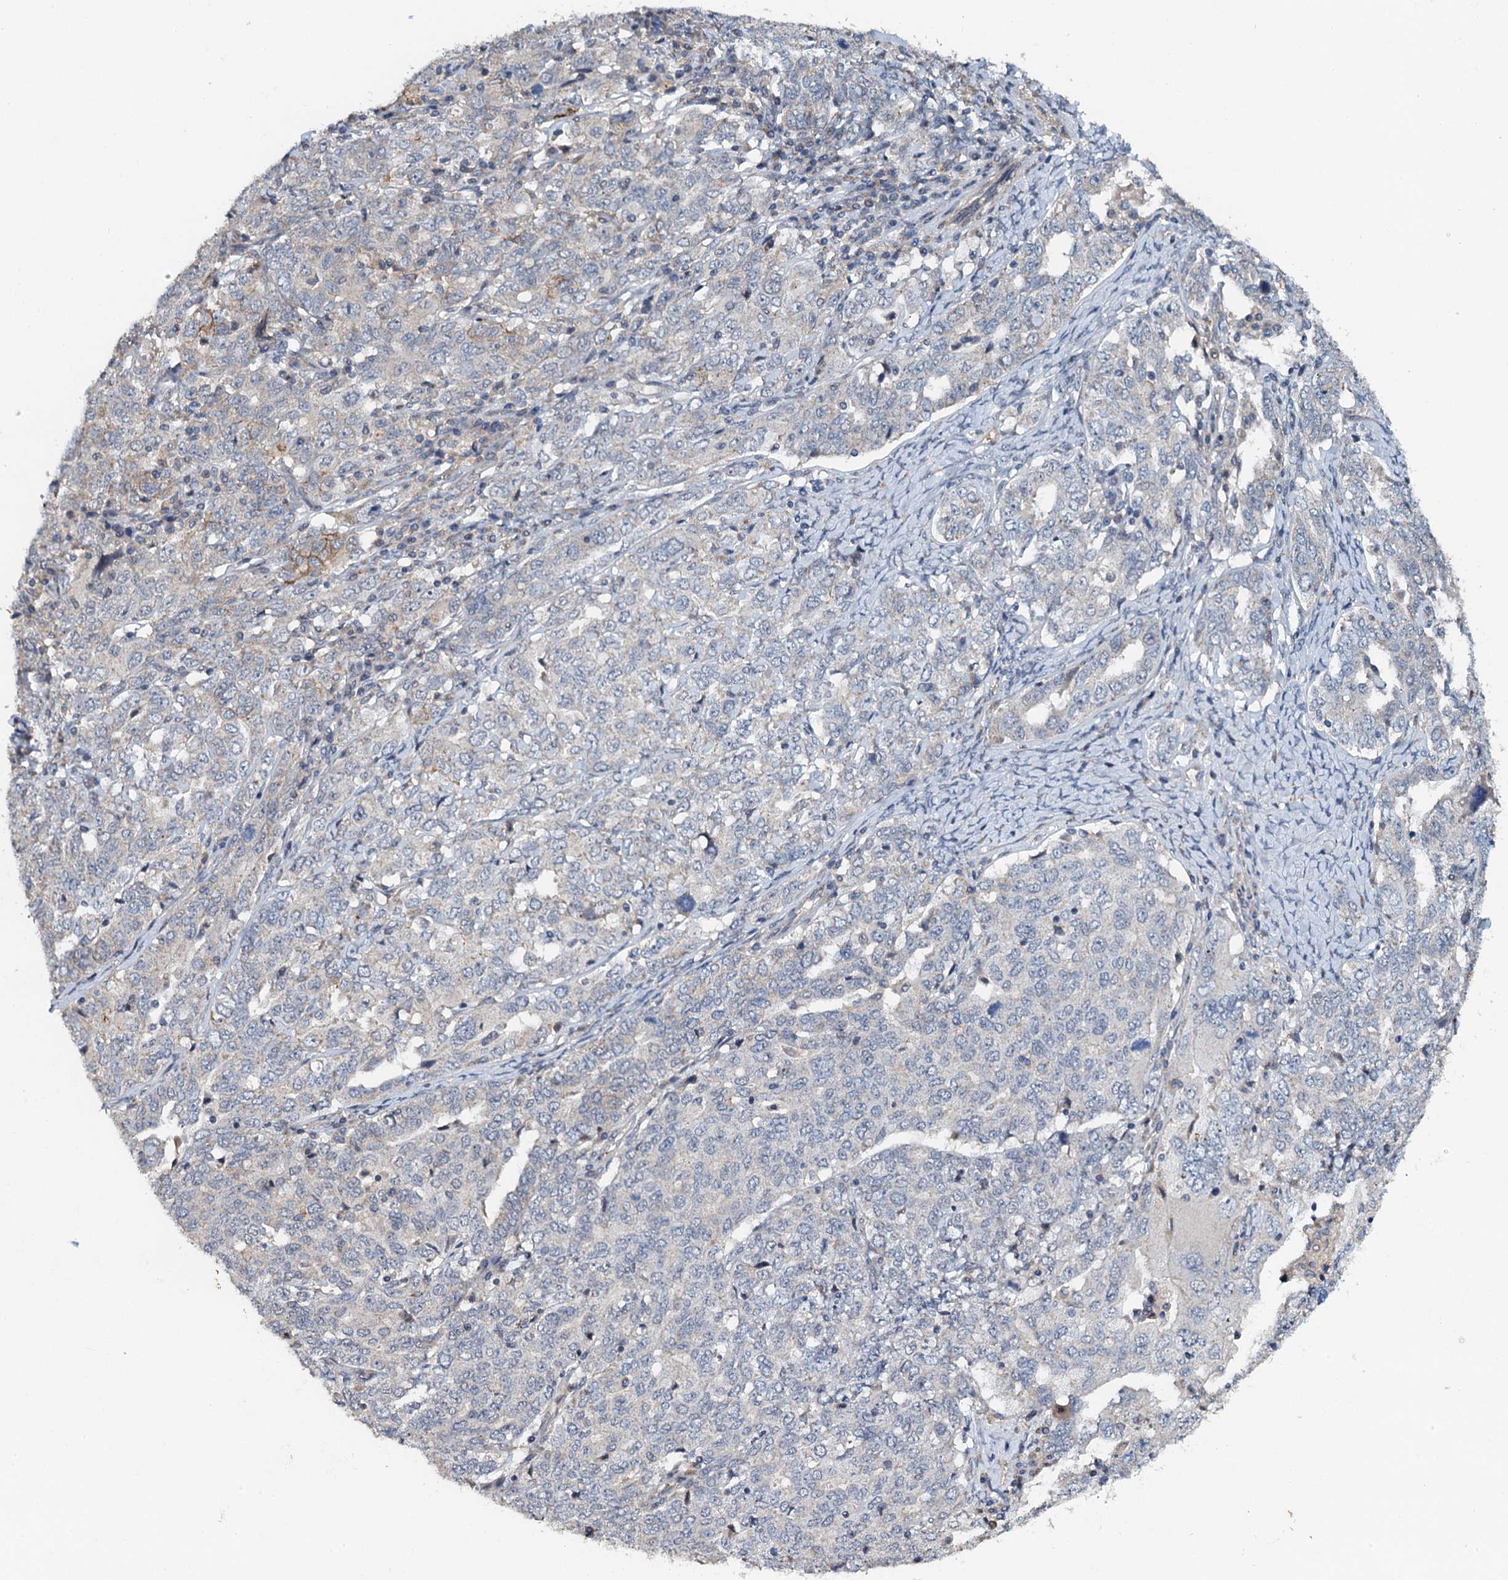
{"staining": {"intensity": "negative", "quantity": "none", "location": "none"}, "tissue": "ovarian cancer", "cell_type": "Tumor cells", "image_type": "cancer", "snomed": [{"axis": "morphology", "description": "Carcinoma, endometroid"}, {"axis": "topography", "description": "Ovary"}], "caption": "IHC of human ovarian cancer exhibits no staining in tumor cells. (Stains: DAB IHC with hematoxylin counter stain, Microscopy: brightfield microscopy at high magnification).", "gene": "ZNF606", "patient": {"sex": "female", "age": 62}}